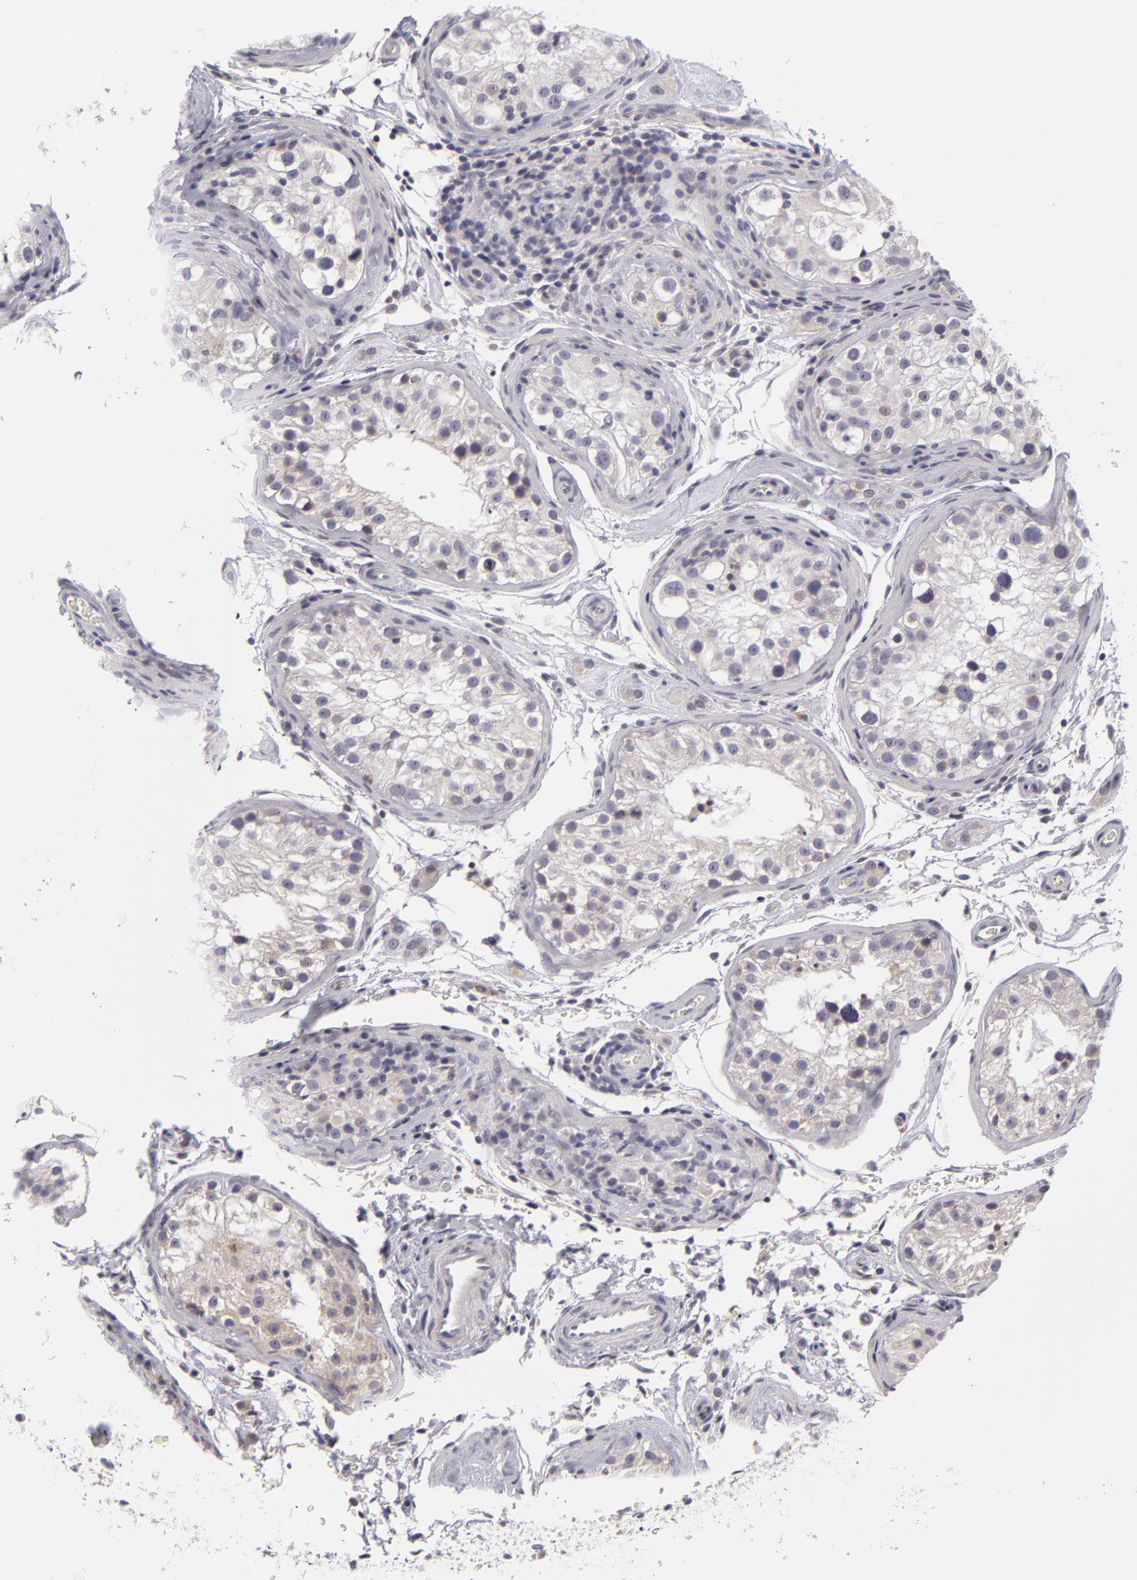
{"staining": {"intensity": "weak", "quantity": "25%-75%", "location": "cytoplasmic/membranous"}, "tissue": "testis", "cell_type": "Cells in seminiferous ducts", "image_type": "normal", "snomed": [{"axis": "morphology", "description": "Normal tissue, NOS"}, {"axis": "topography", "description": "Testis"}], "caption": "Protein expression analysis of normal testis exhibits weak cytoplasmic/membranous staining in about 25%-75% of cells in seminiferous ducts. The protein of interest is stained brown, and the nuclei are stained in blue (DAB (3,3'-diaminobenzidine) IHC with brightfield microscopy, high magnification).", "gene": "ATP2B3", "patient": {"sex": "male", "age": 24}}